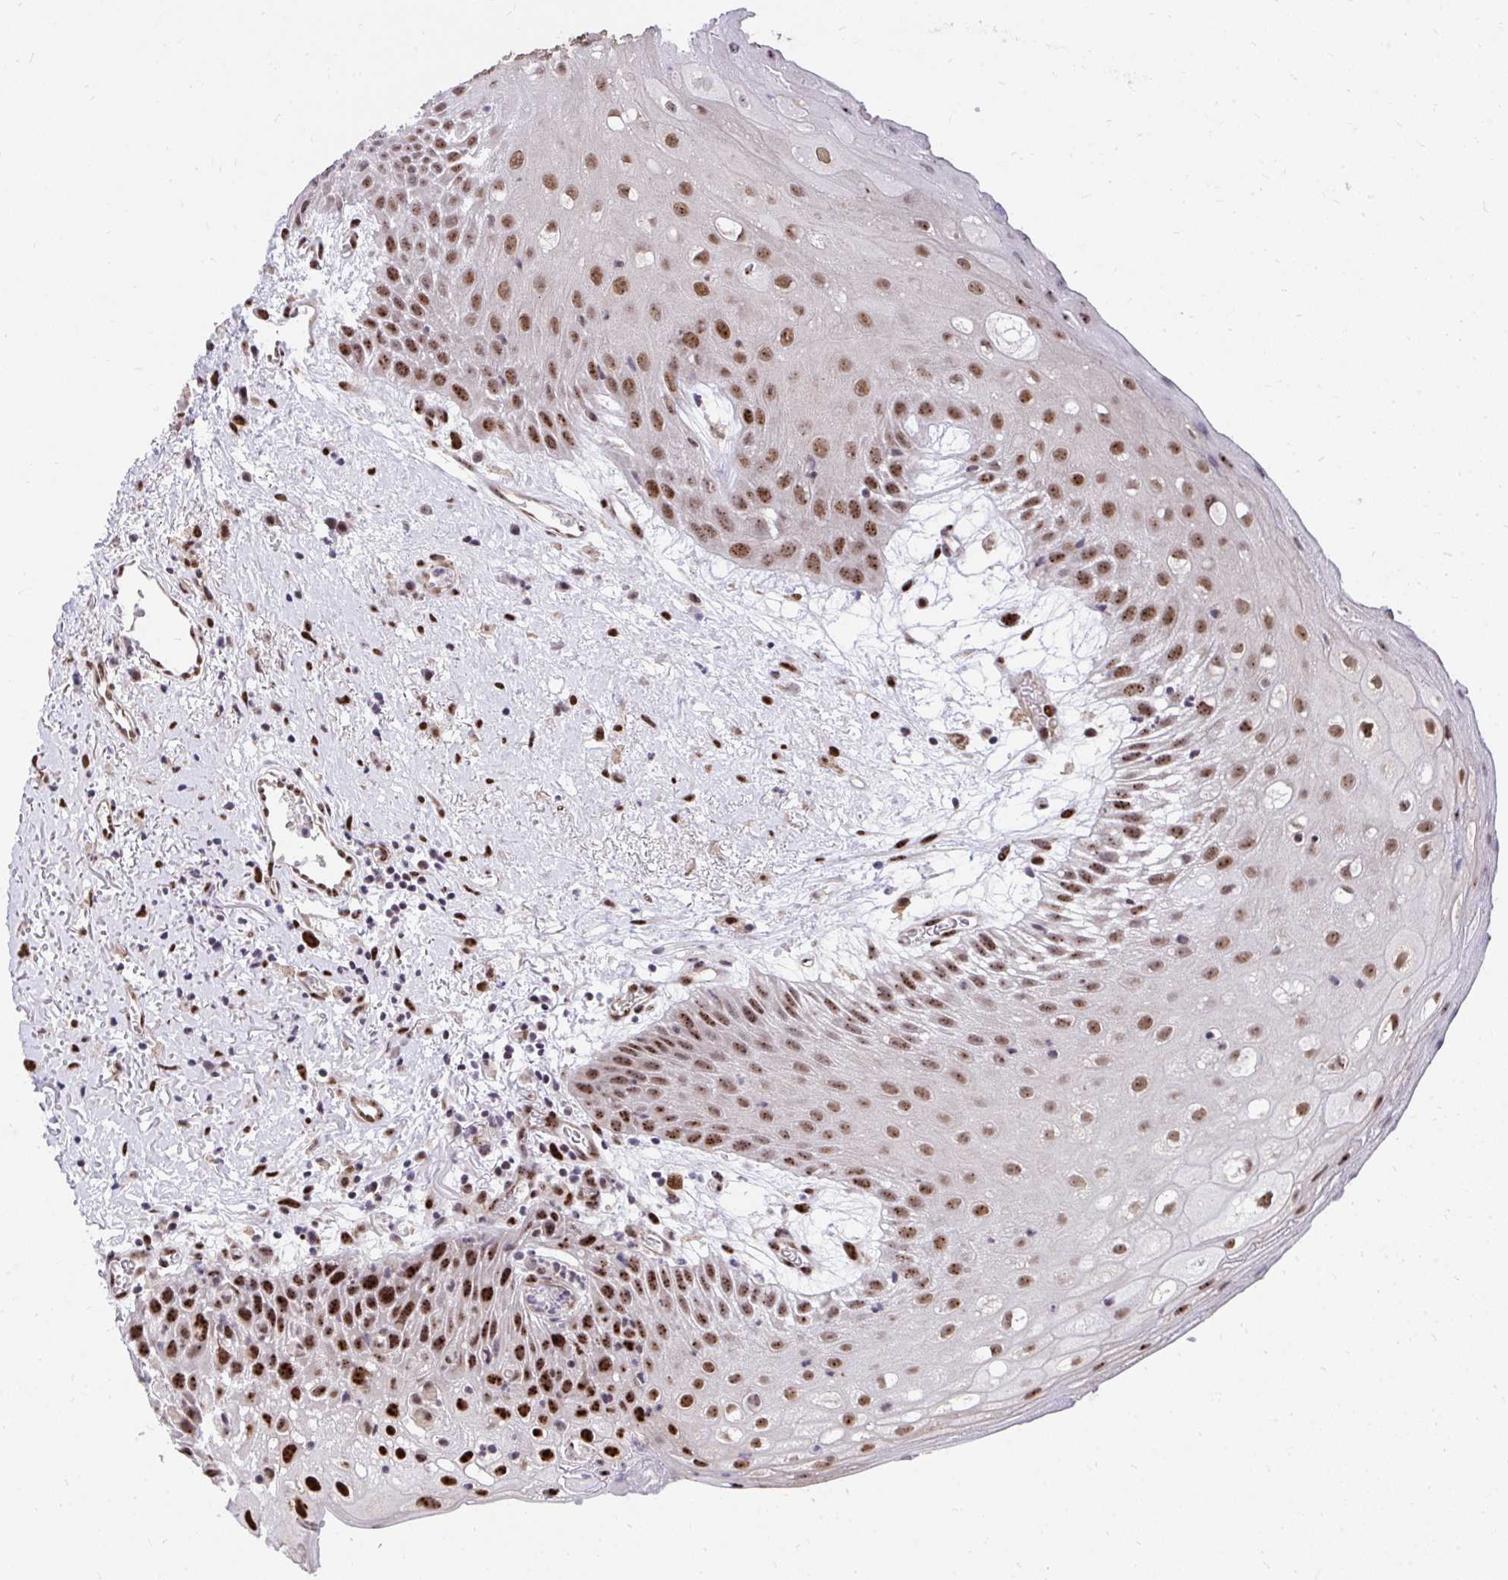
{"staining": {"intensity": "strong", "quantity": ">75%", "location": "cytoplasmic/membranous,nuclear"}, "tissue": "oral mucosa", "cell_type": "Squamous epithelial cells", "image_type": "normal", "snomed": [{"axis": "morphology", "description": "Normal tissue, NOS"}, {"axis": "morphology", "description": "Squamous cell carcinoma, NOS"}, {"axis": "topography", "description": "Oral tissue"}, {"axis": "topography", "description": "Peripheral nerve tissue"}, {"axis": "topography", "description": "Head-Neck"}], "caption": "An image of oral mucosa stained for a protein exhibits strong cytoplasmic/membranous,nuclear brown staining in squamous epithelial cells.", "gene": "HOXA4", "patient": {"sex": "female", "age": 59}}